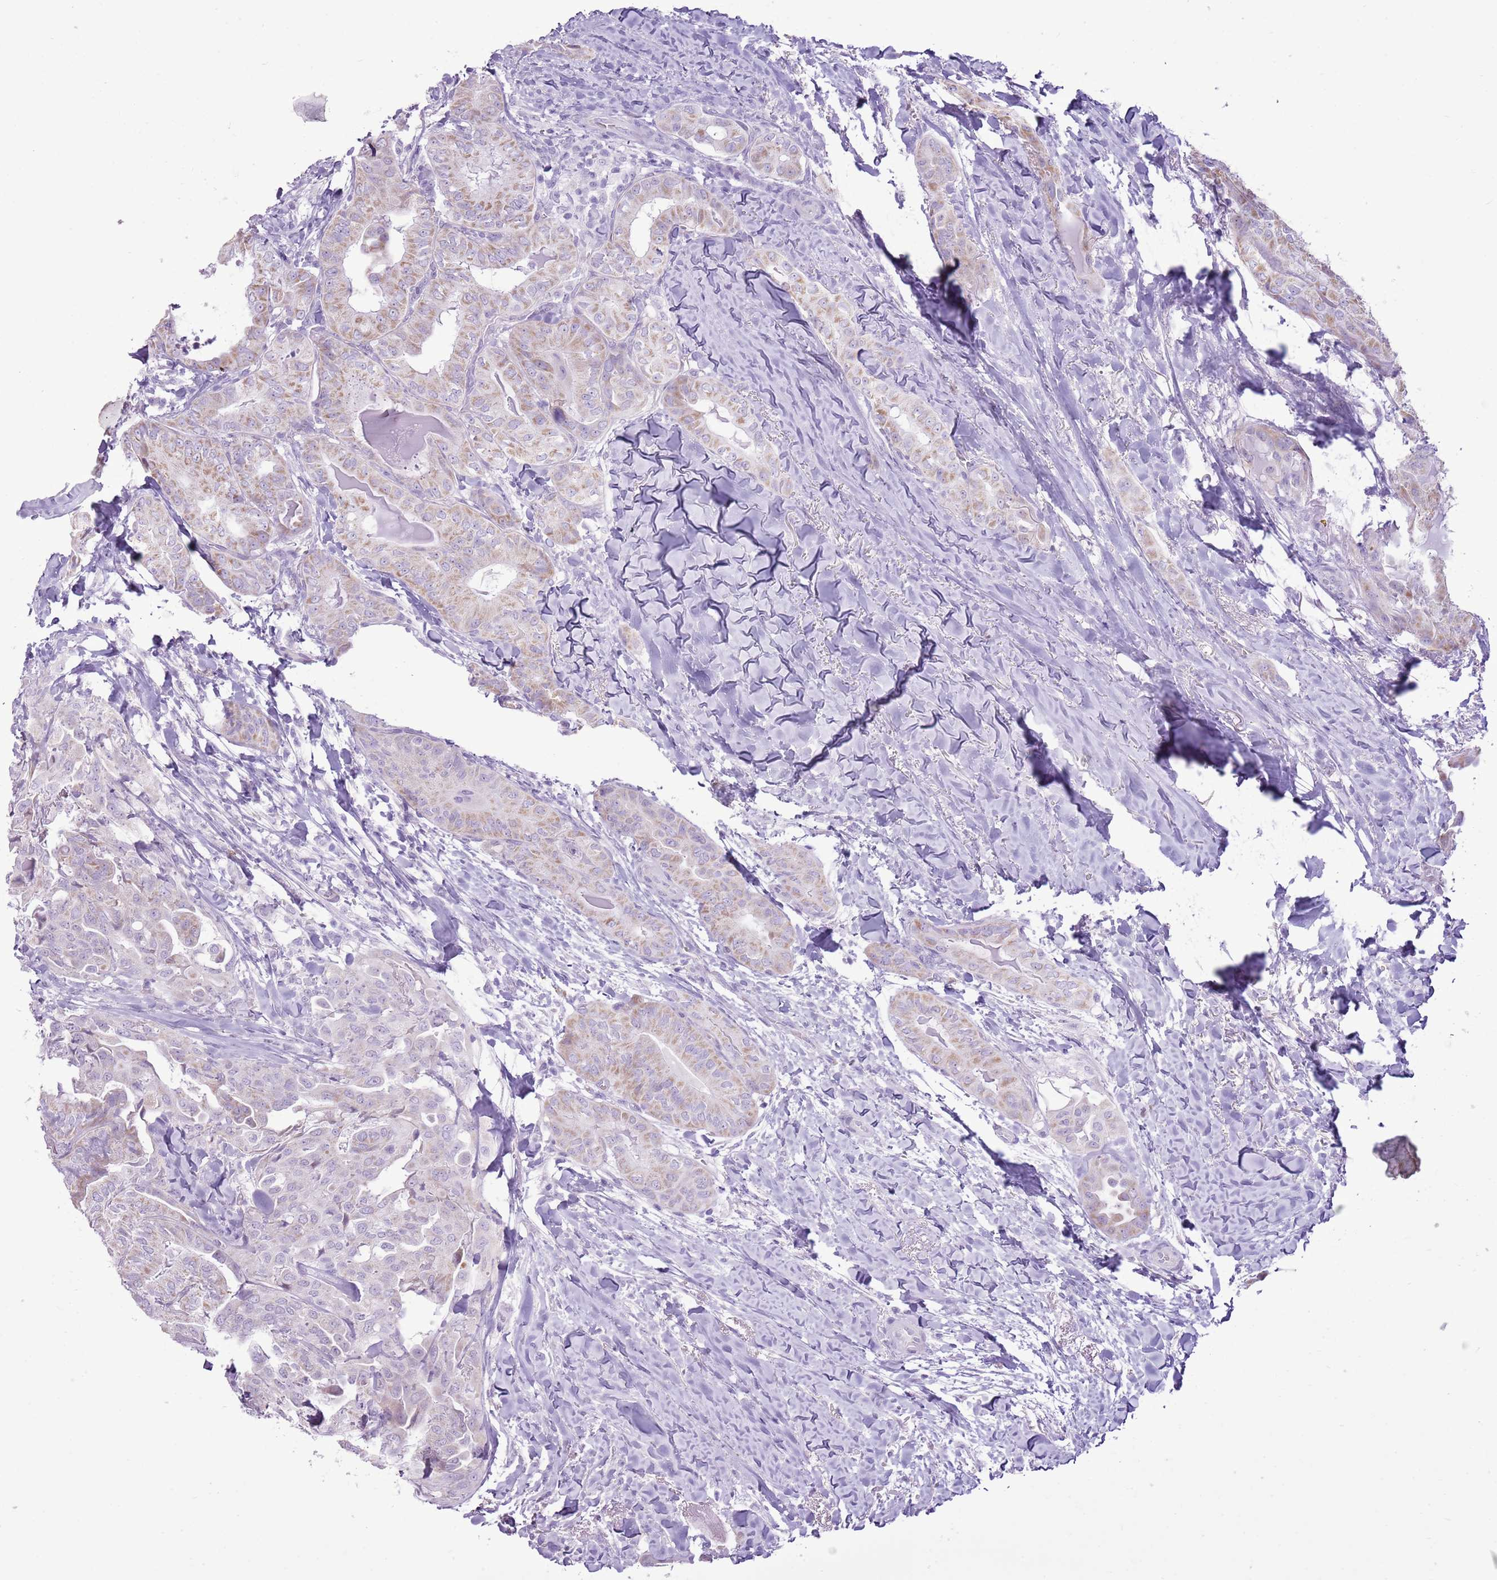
{"staining": {"intensity": "moderate", "quantity": "25%-75%", "location": "cytoplasmic/membranous"}, "tissue": "thyroid cancer", "cell_type": "Tumor cells", "image_type": "cancer", "snomed": [{"axis": "morphology", "description": "Papillary adenocarcinoma, NOS"}, {"axis": "topography", "description": "Thyroid gland"}], "caption": "Thyroid cancer stained with a protein marker shows moderate staining in tumor cells.", "gene": "RPL3L", "patient": {"sex": "female", "age": 68}}